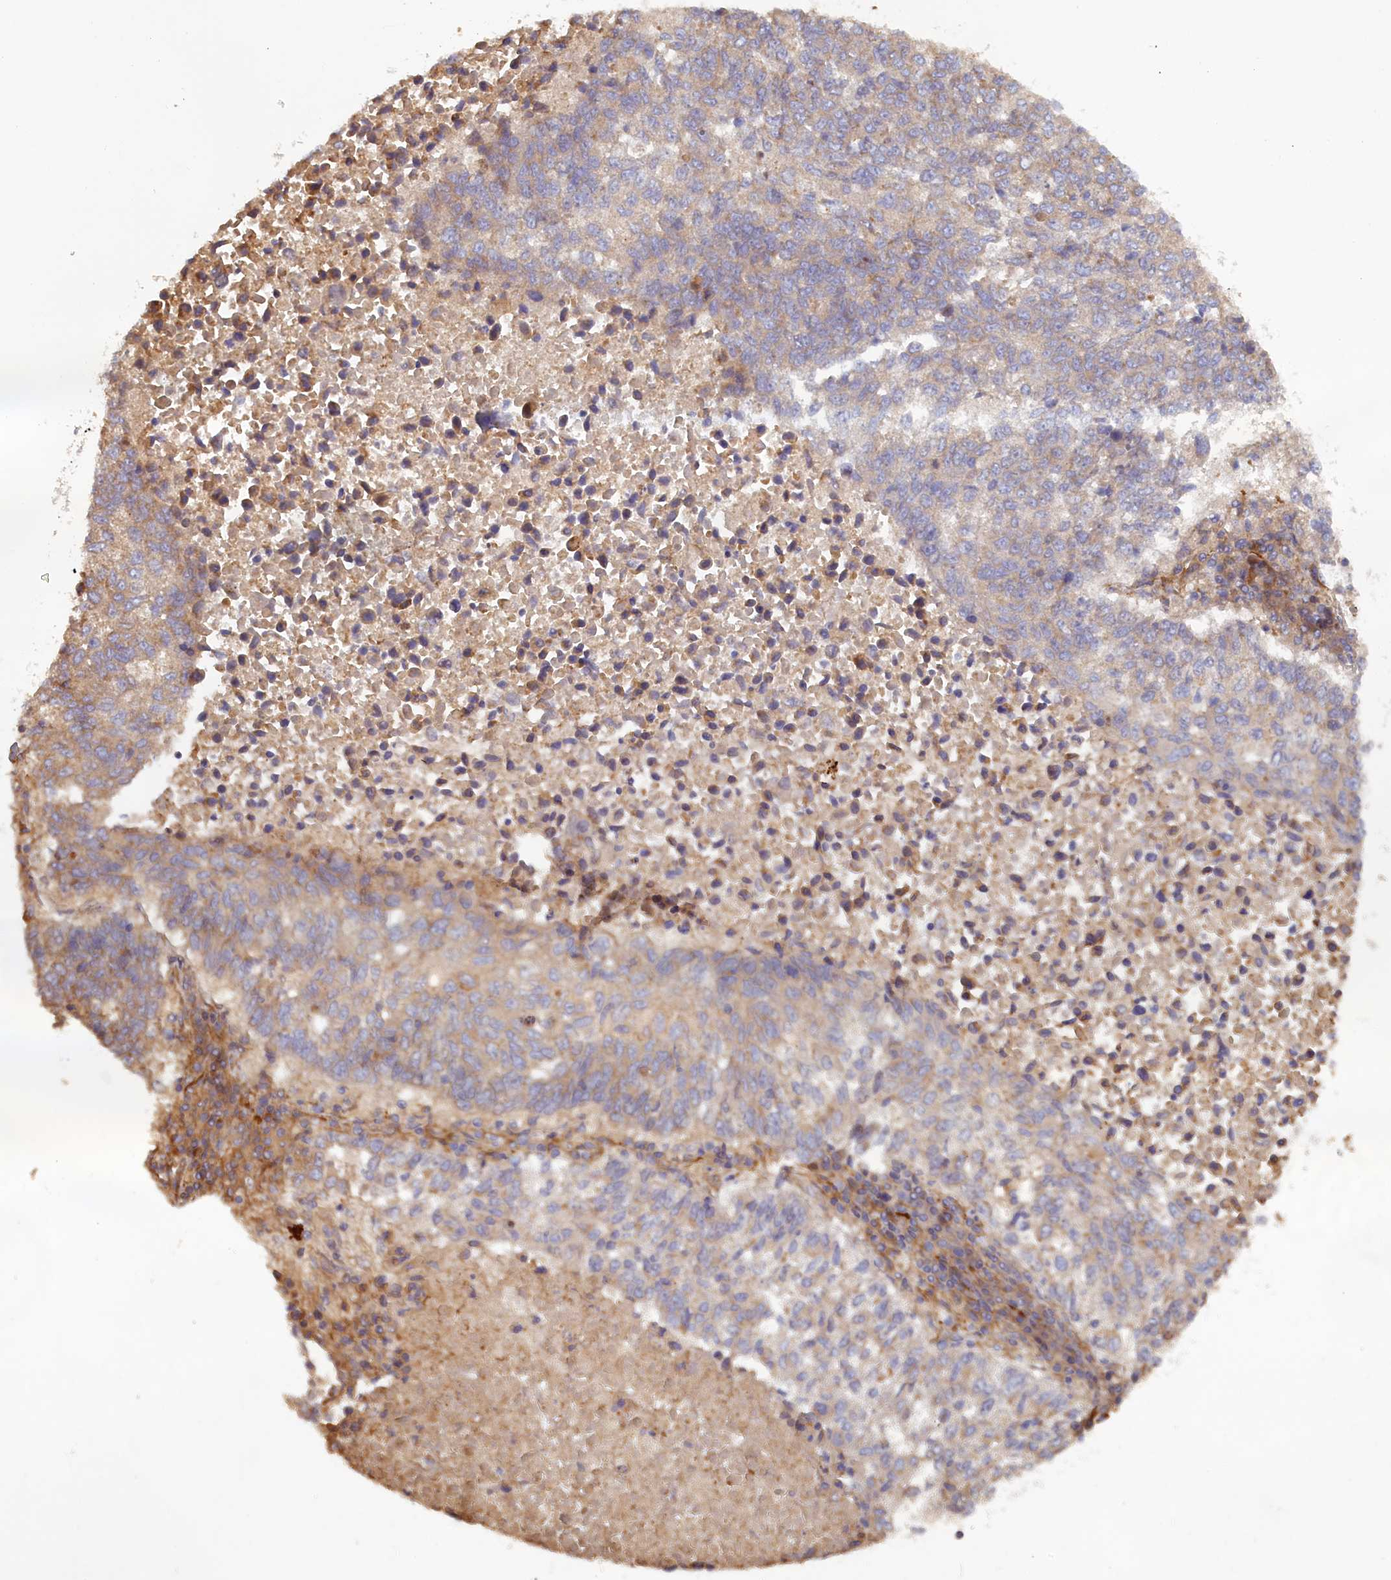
{"staining": {"intensity": "negative", "quantity": "none", "location": "none"}, "tissue": "lung cancer", "cell_type": "Tumor cells", "image_type": "cancer", "snomed": [{"axis": "morphology", "description": "Squamous cell carcinoma, NOS"}, {"axis": "topography", "description": "Lung"}], "caption": "The immunohistochemistry (IHC) photomicrograph has no significant expression in tumor cells of lung squamous cell carcinoma tissue.", "gene": "TMEM196", "patient": {"sex": "male", "age": 73}}